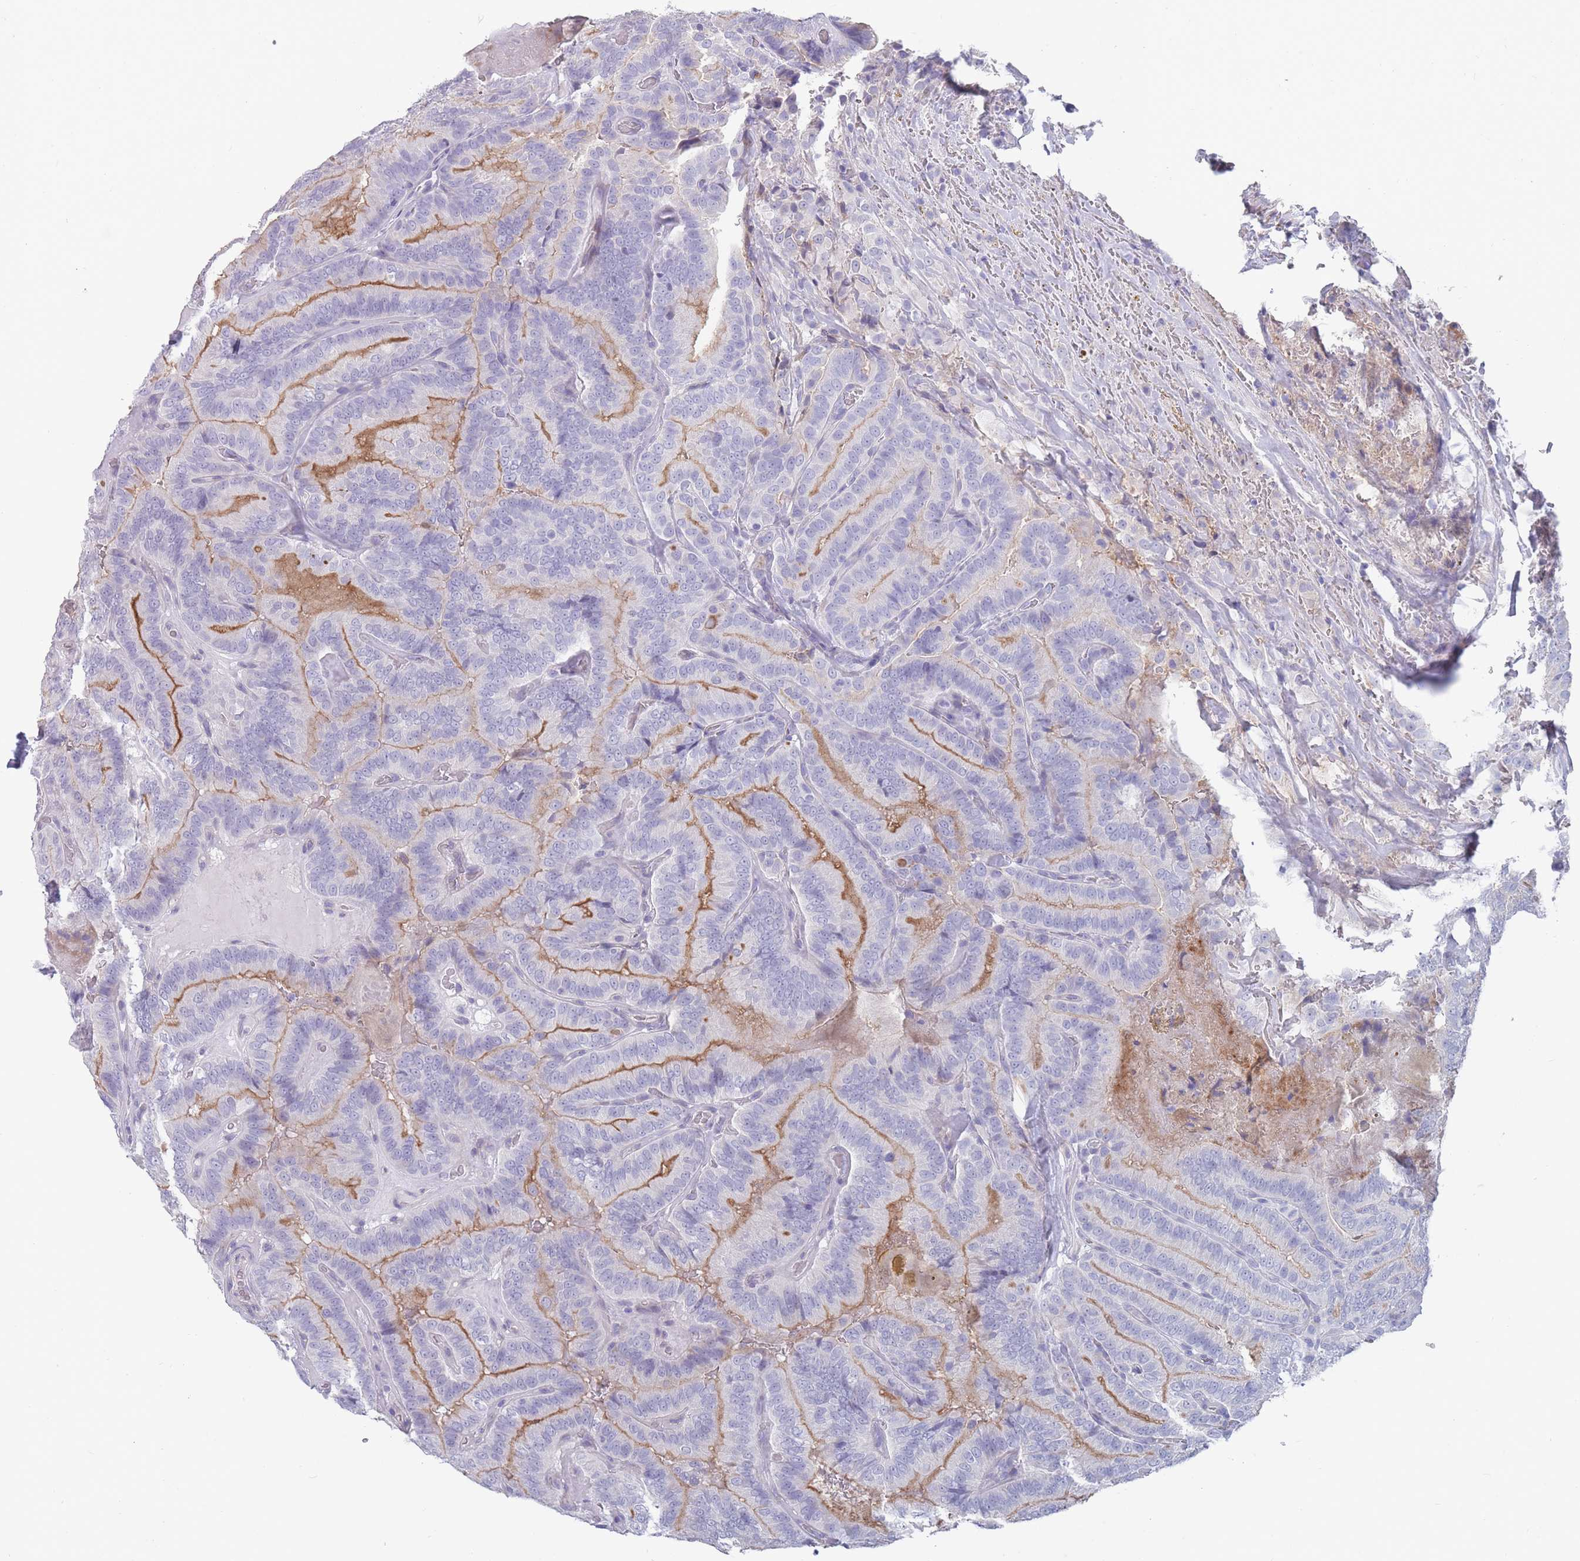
{"staining": {"intensity": "negative", "quantity": "none", "location": "none"}, "tissue": "thyroid cancer", "cell_type": "Tumor cells", "image_type": "cancer", "snomed": [{"axis": "morphology", "description": "Papillary adenocarcinoma, NOS"}, {"axis": "topography", "description": "Thyroid gland"}], "caption": "This is an immunohistochemistry image of papillary adenocarcinoma (thyroid). There is no expression in tumor cells.", "gene": "PIGU", "patient": {"sex": "male", "age": 61}}